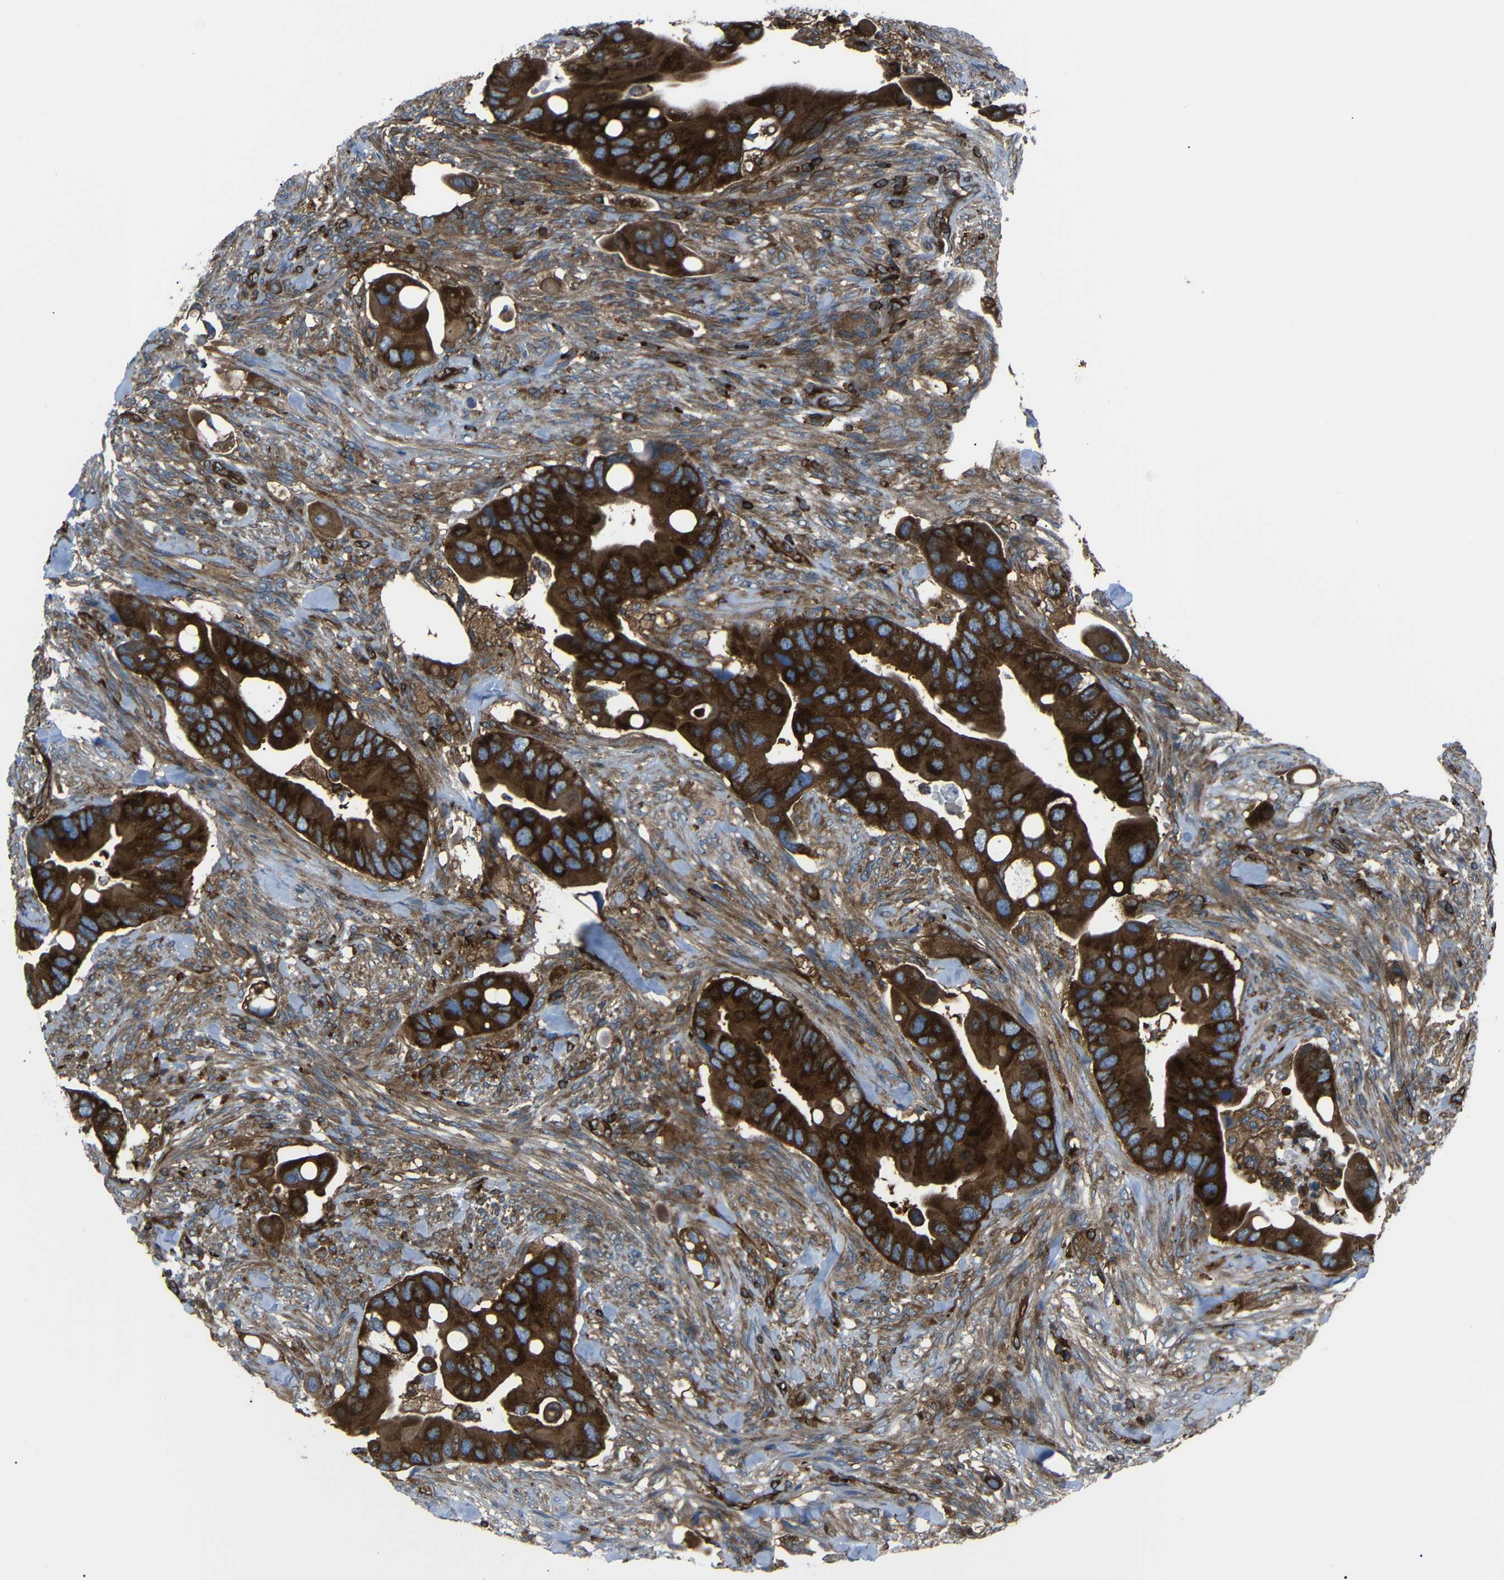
{"staining": {"intensity": "strong", "quantity": ">75%", "location": "cytoplasmic/membranous"}, "tissue": "colorectal cancer", "cell_type": "Tumor cells", "image_type": "cancer", "snomed": [{"axis": "morphology", "description": "Adenocarcinoma, NOS"}, {"axis": "topography", "description": "Rectum"}], "caption": "A high-resolution histopathology image shows IHC staining of colorectal cancer, which exhibits strong cytoplasmic/membranous staining in about >75% of tumor cells.", "gene": "ARHGEF1", "patient": {"sex": "female", "age": 57}}